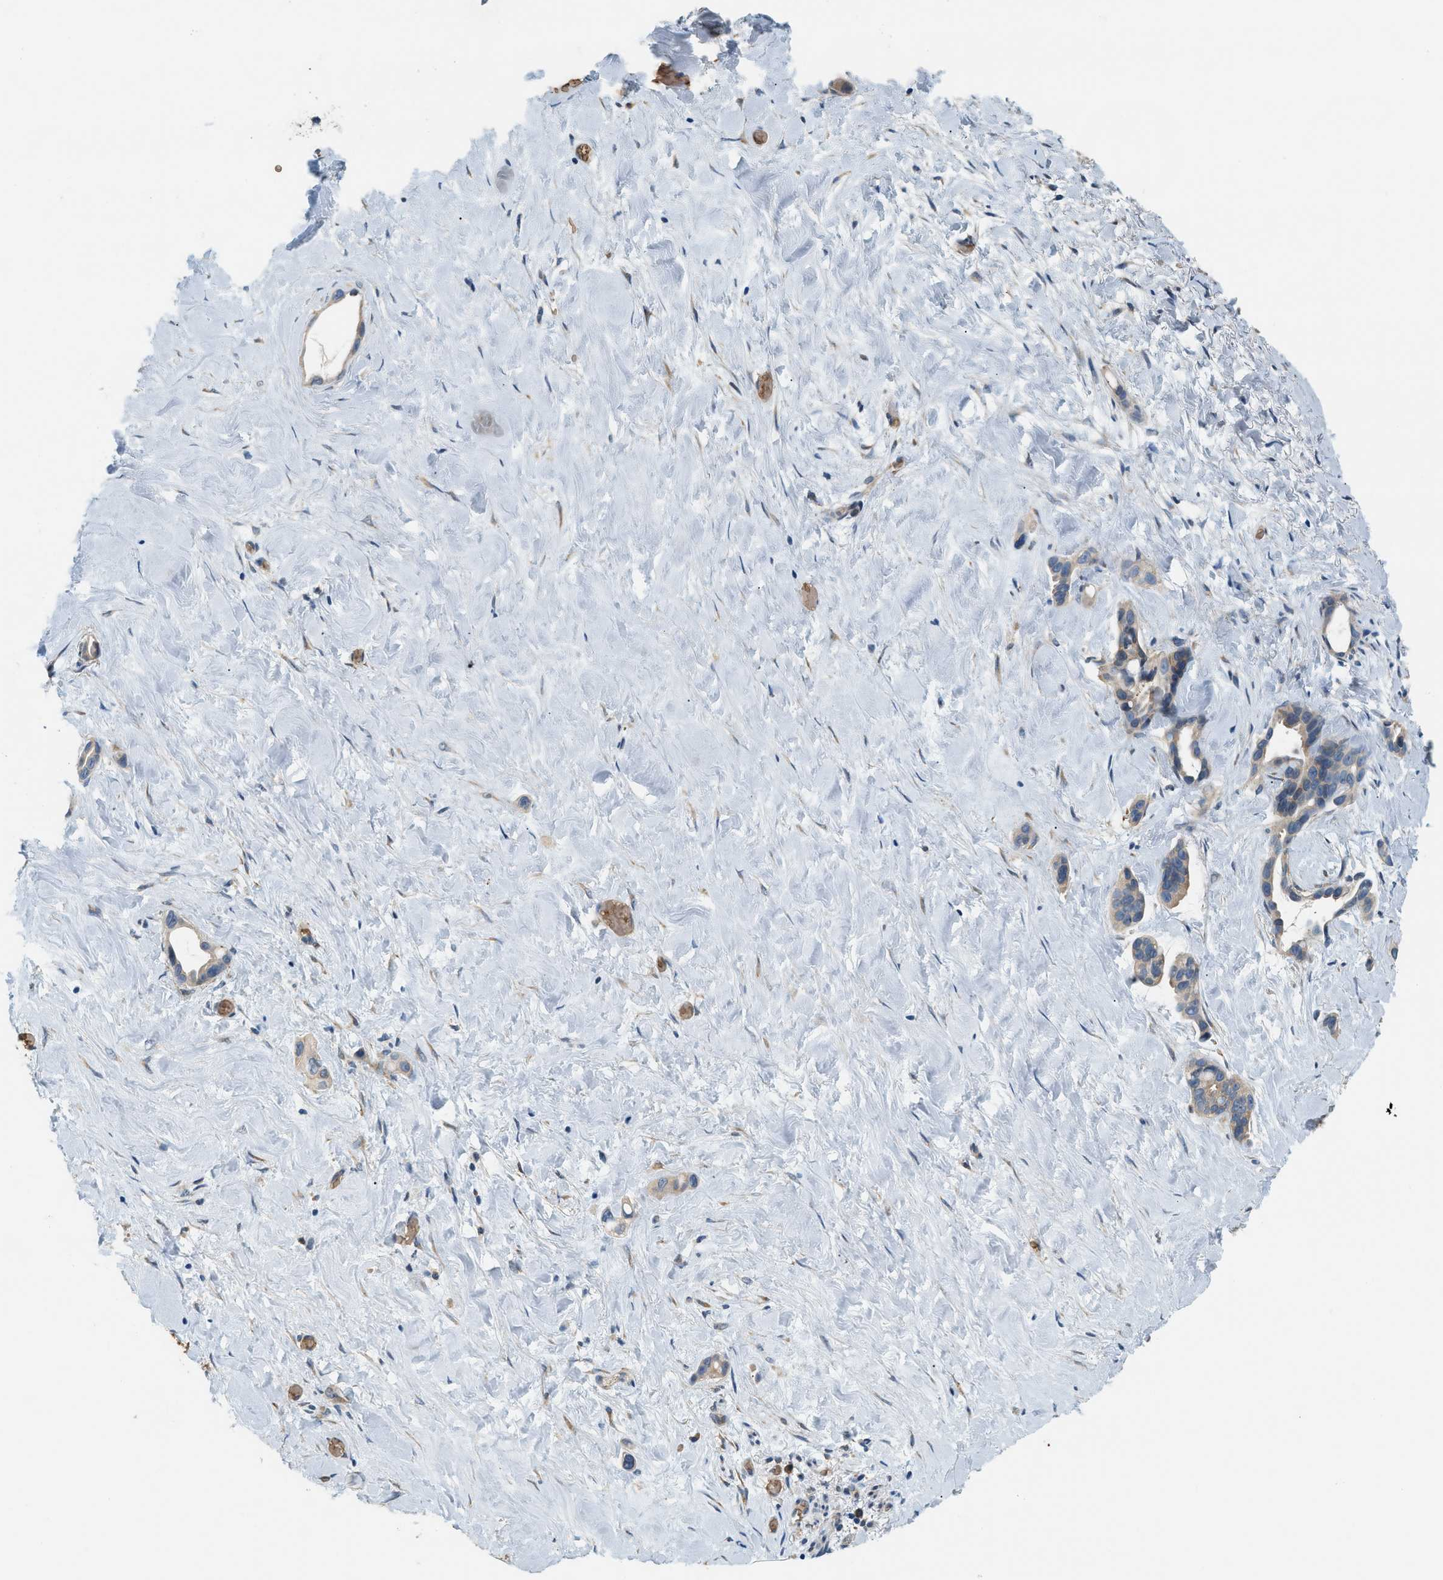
{"staining": {"intensity": "negative", "quantity": "none", "location": "none"}, "tissue": "liver cancer", "cell_type": "Tumor cells", "image_type": "cancer", "snomed": [{"axis": "morphology", "description": "Cholangiocarcinoma"}, {"axis": "topography", "description": "Liver"}], "caption": "Immunohistochemical staining of human liver cancer (cholangiocarcinoma) reveals no significant expression in tumor cells. (DAB immunohistochemistry with hematoxylin counter stain).", "gene": "CYTH2", "patient": {"sex": "female", "age": 65}}